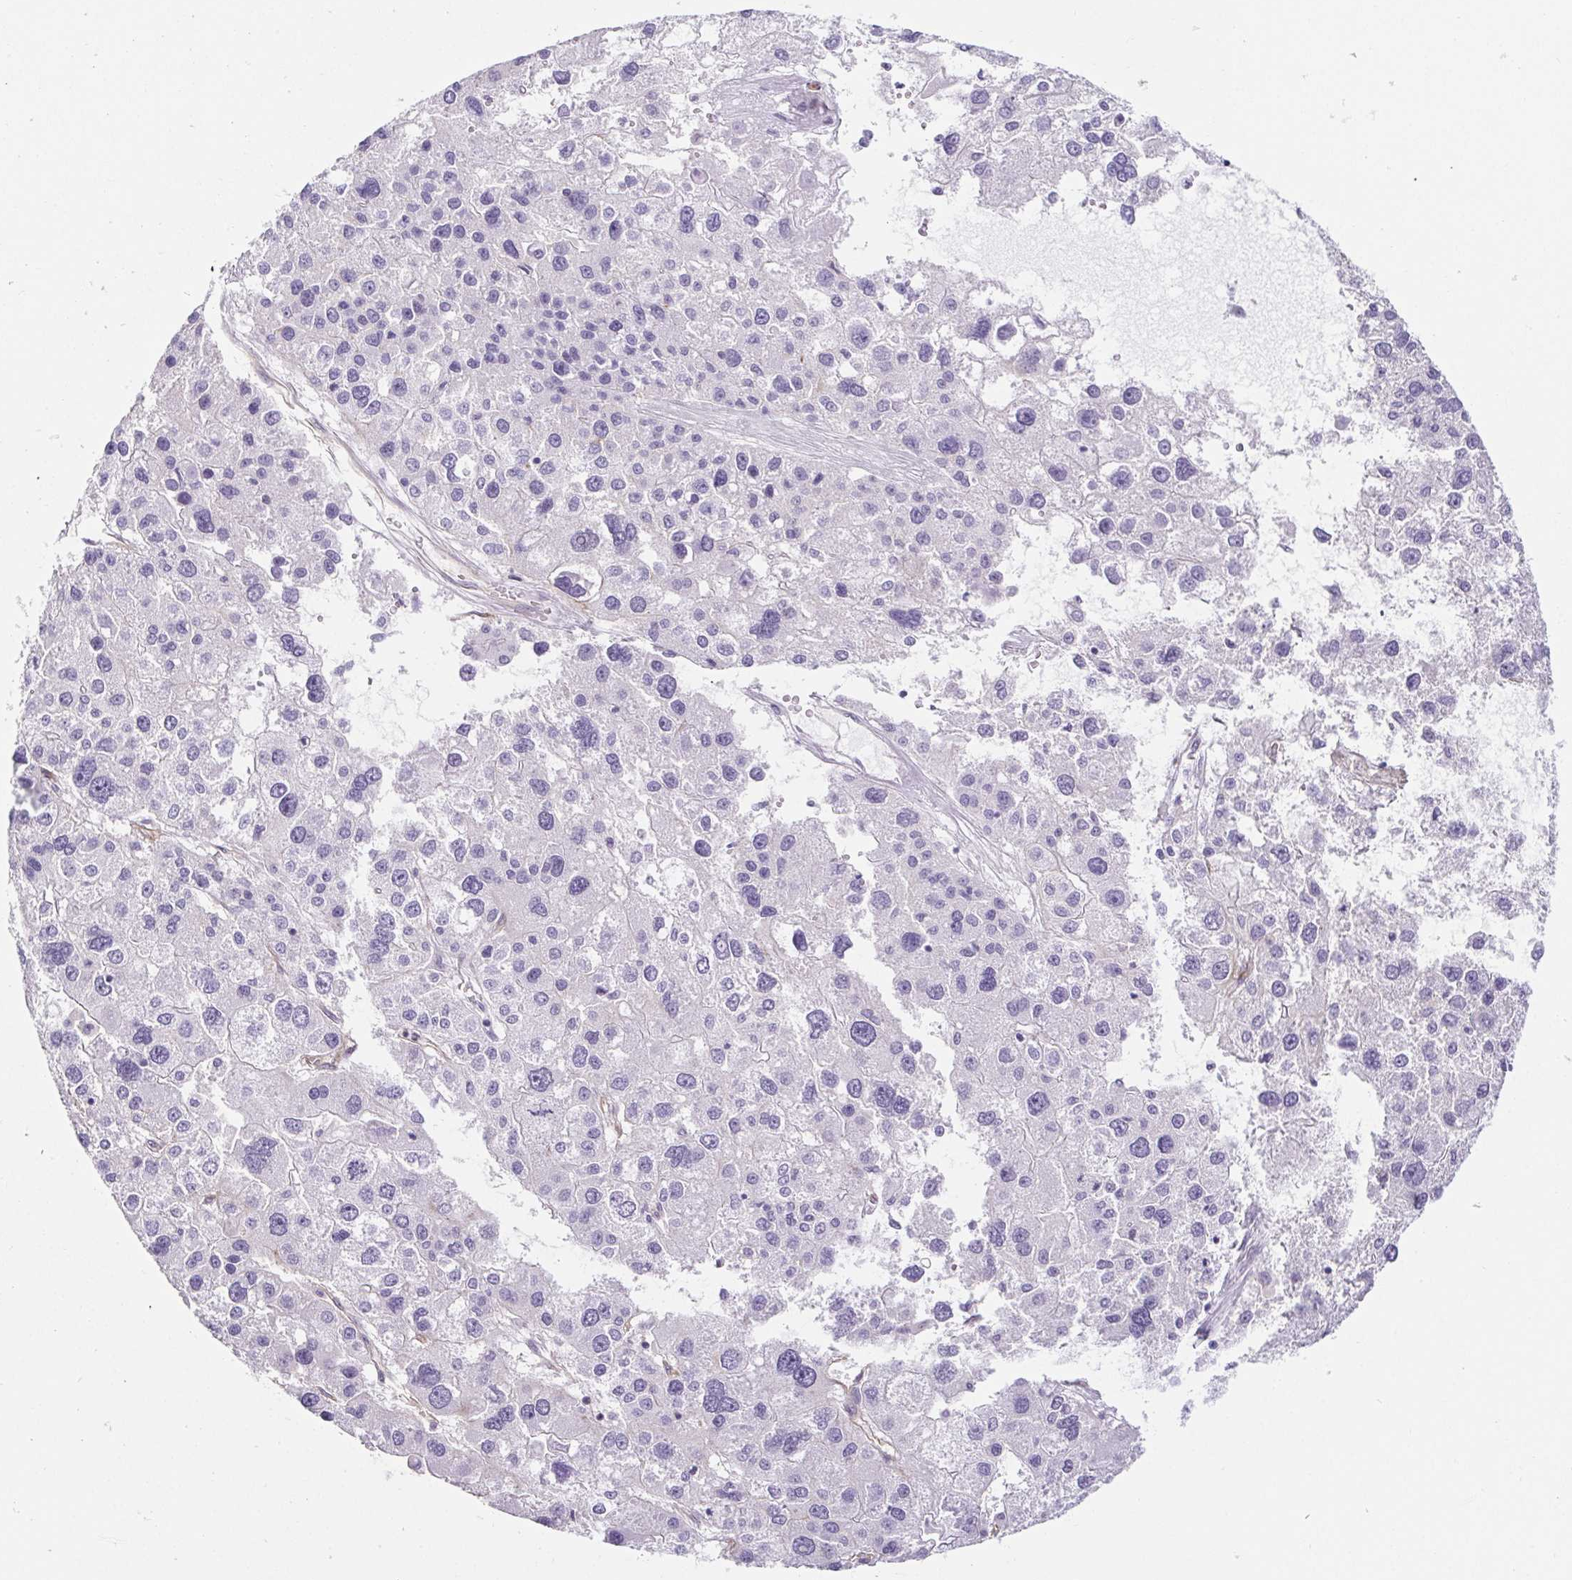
{"staining": {"intensity": "negative", "quantity": "none", "location": "none"}, "tissue": "liver cancer", "cell_type": "Tumor cells", "image_type": "cancer", "snomed": [{"axis": "morphology", "description": "Carcinoma, Hepatocellular, NOS"}, {"axis": "topography", "description": "Liver"}], "caption": "Protein analysis of liver cancer displays no significant expression in tumor cells.", "gene": "BCAS1", "patient": {"sex": "male", "age": 73}}